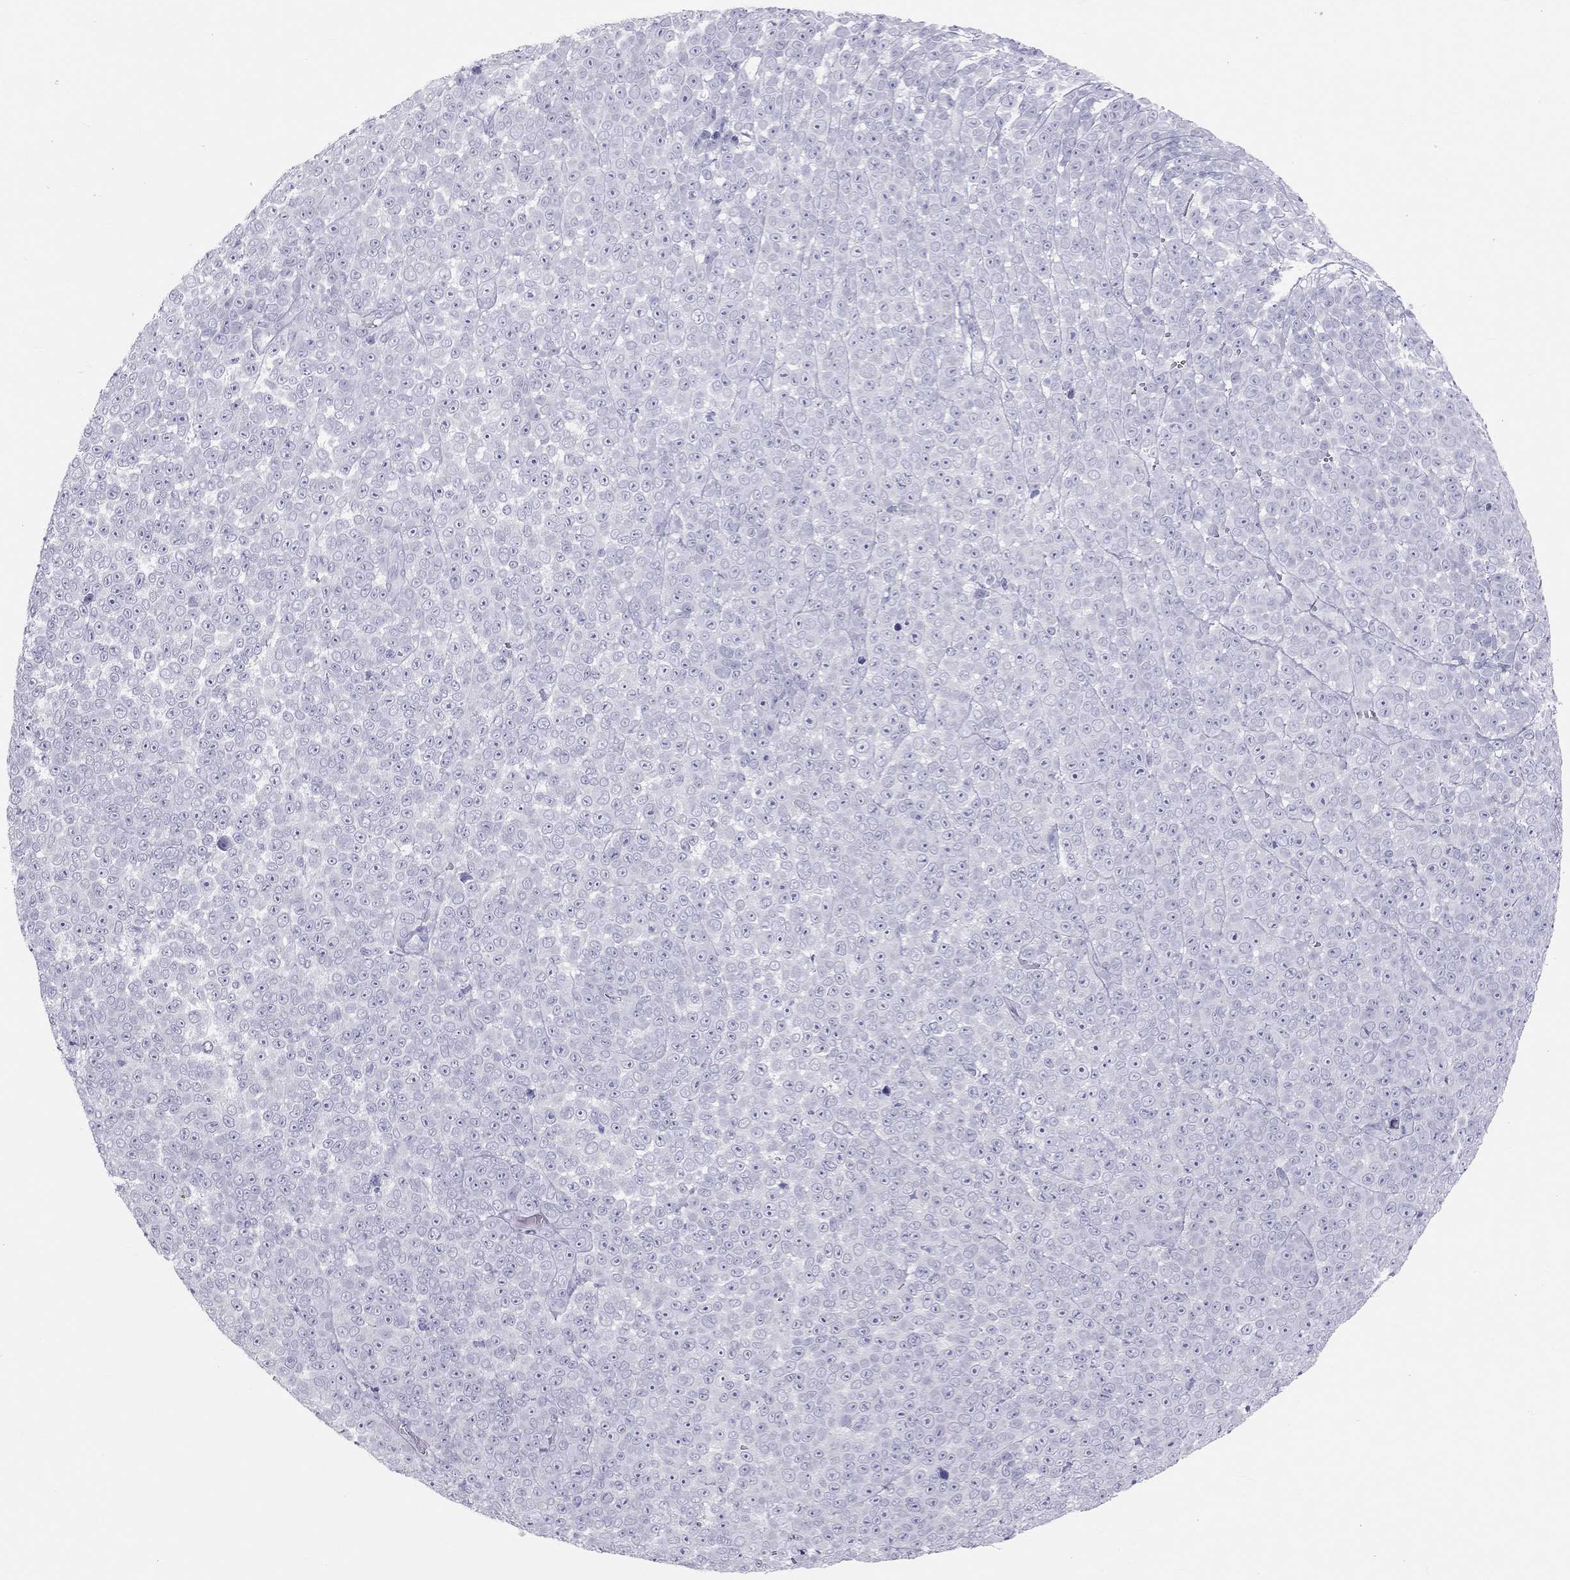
{"staining": {"intensity": "negative", "quantity": "none", "location": "none"}, "tissue": "melanoma", "cell_type": "Tumor cells", "image_type": "cancer", "snomed": [{"axis": "morphology", "description": "Malignant melanoma, NOS"}, {"axis": "topography", "description": "Skin"}], "caption": "Tumor cells show no significant positivity in malignant melanoma. Brightfield microscopy of IHC stained with DAB (brown) and hematoxylin (blue), captured at high magnification.", "gene": "KLRG1", "patient": {"sex": "female", "age": 95}}